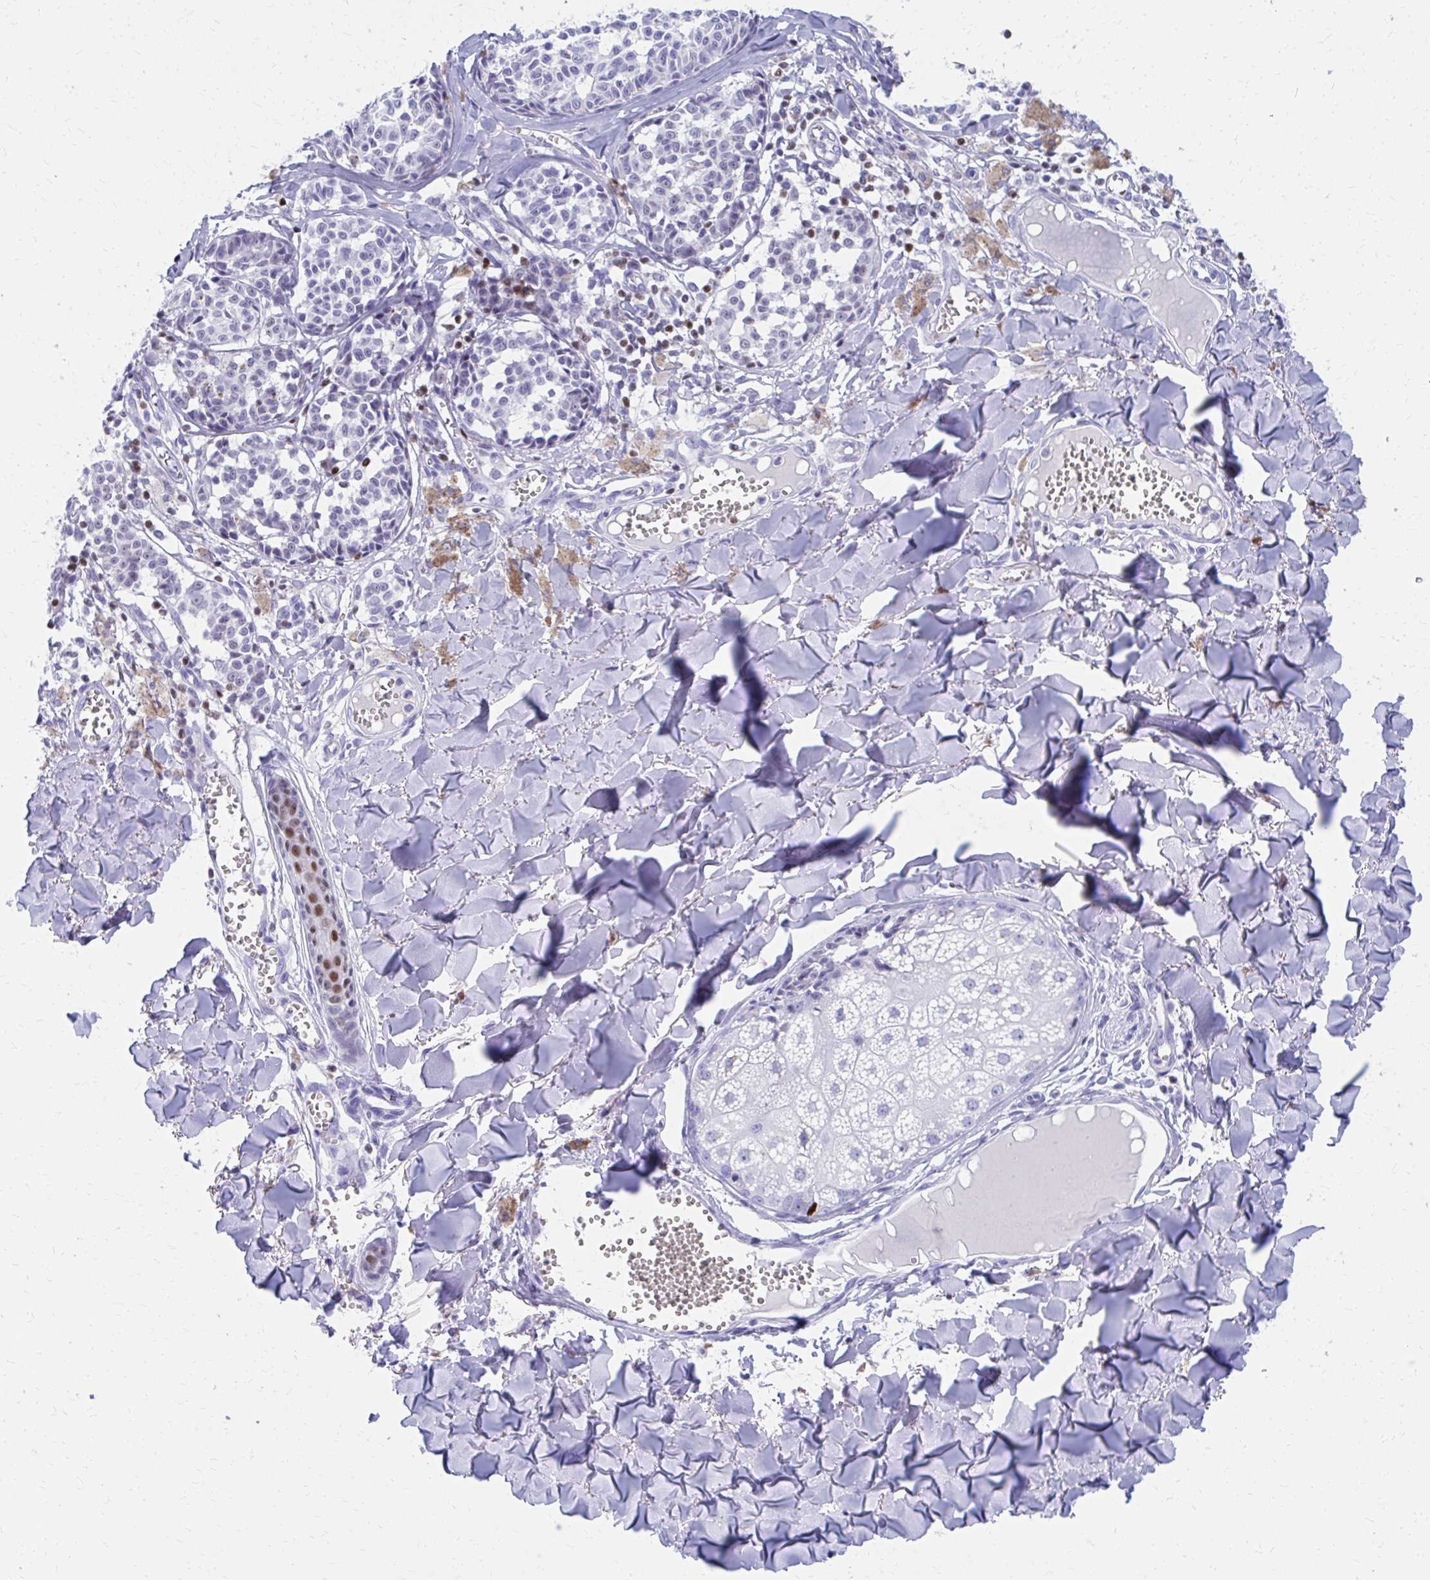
{"staining": {"intensity": "negative", "quantity": "none", "location": "none"}, "tissue": "melanoma", "cell_type": "Tumor cells", "image_type": "cancer", "snomed": [{"axis": "morphology", "description": "Malignant melanoma, NOS"}, {"axis": "topography", "description": "Skin"}], "caption": "A histopathology image of melanoma stained for a protein displays no brown staining in tumor cells. (DAB (3,3'-diaminobenzidine) immunohistochemistry visualized using brightfield microscopy, high magnification).", "gene": "RUNX3", "patient": {"sex": "female", "age": 43}}